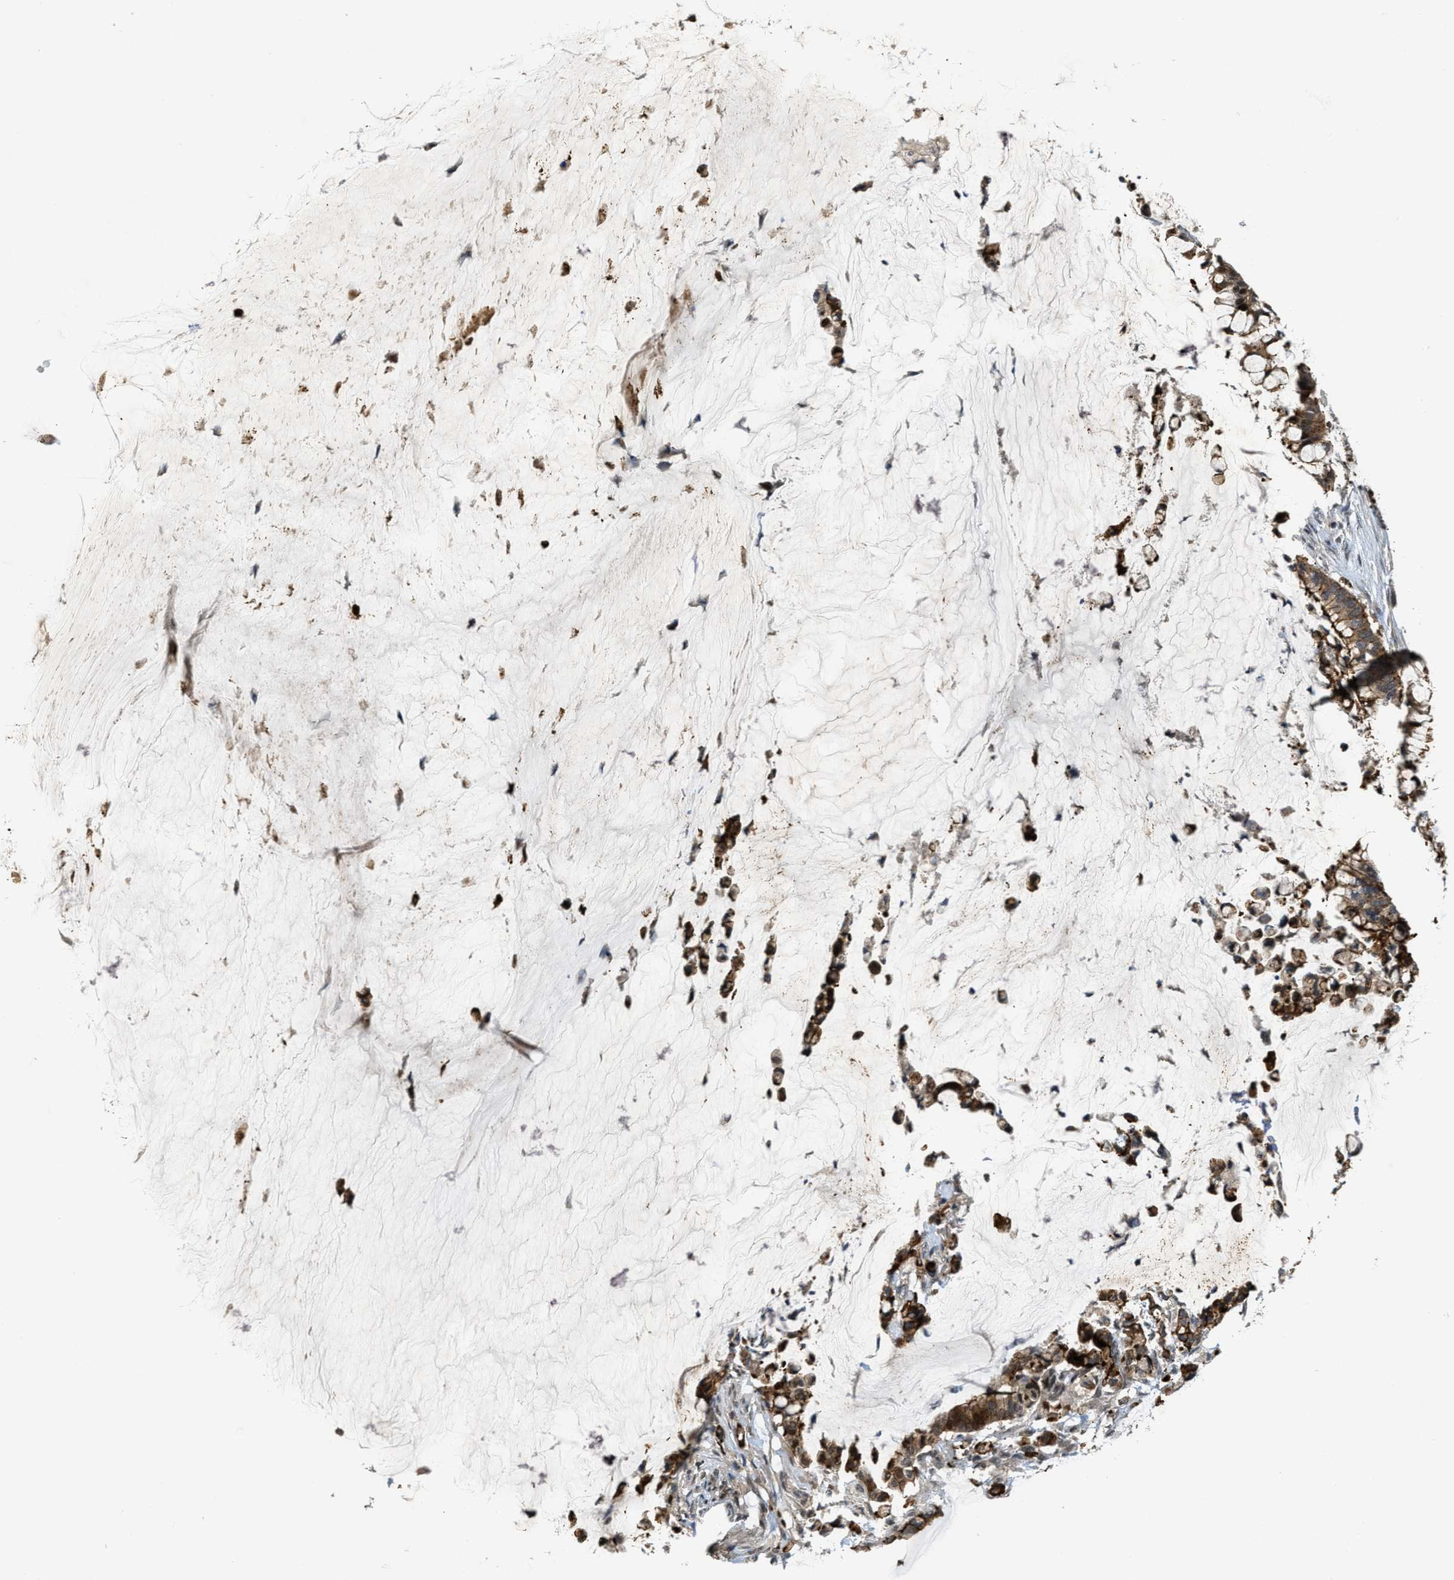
{"staining": {"intensity": "moderate", "quantity": ">75%", "location": "cytoplasmic/membranous"}, "tissue": "pancreatic cancer", "cell_type": "Tumor cells", "image_type": "cancer", "snomed": [{"axis": "morphology", "description": "Adenocarcinoma, NOS"}, {"axis": "topography", "description": "Pancreas"}], "caption": "DAB immunohistochemical staining of adenocarcinoma (pancreatic) reveals moderate cytoplasmic/membranous protein staining in about >75% of tumor cells. (Brightfield microscopy of DAB IHC at high magnification).", "gene": "DPF2", "patient": {"sex": "male", "age": 41}}